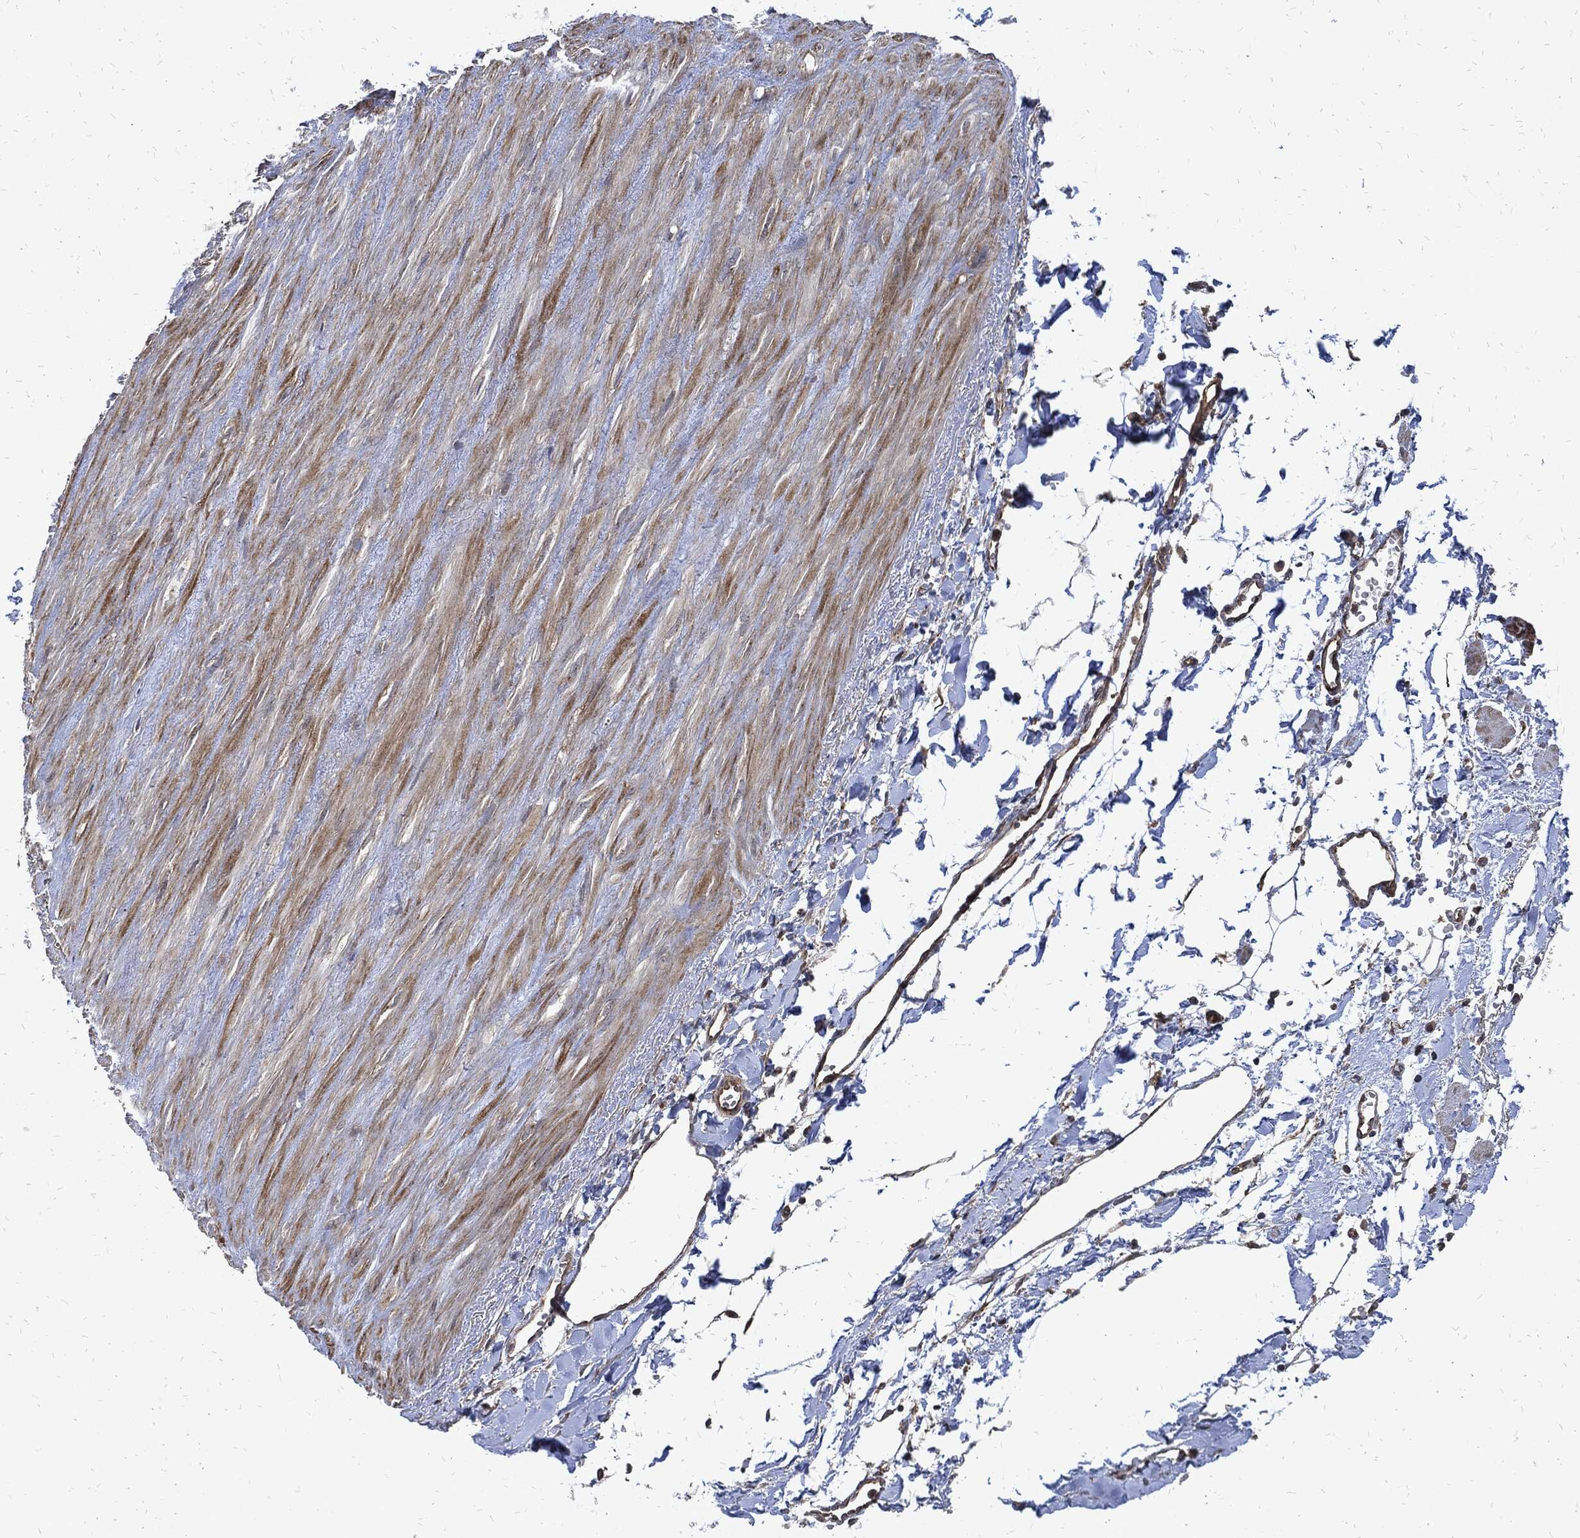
{"staining": {"intensity": "moderate", "quantity": "25%-75%", "location": "cytoplasmic/membranous"}, "tissue": "soft tissue", "cell_type": "Fibroblasts", "image_type": "normal", "snomed": [{"axis": "morphology", "description": "Normal tissue, NOS"}, {"axis": "morphology", "description": "Adenocarcinoma, NOS"}, {"axis": "topography", "description": "Pancreas"}, {"axis": "topography", "description": "Peripheral nerve tissue"}], "caption": "Approximately 25%-75% of fibroblasts in normal human soft tissue exhibit moderate cytoplasmic/membranous protein expression as visualized by brown immunohistochemical staining.", "gene": "DCTN1", "patient": {"sex": "male", "age": 61}}